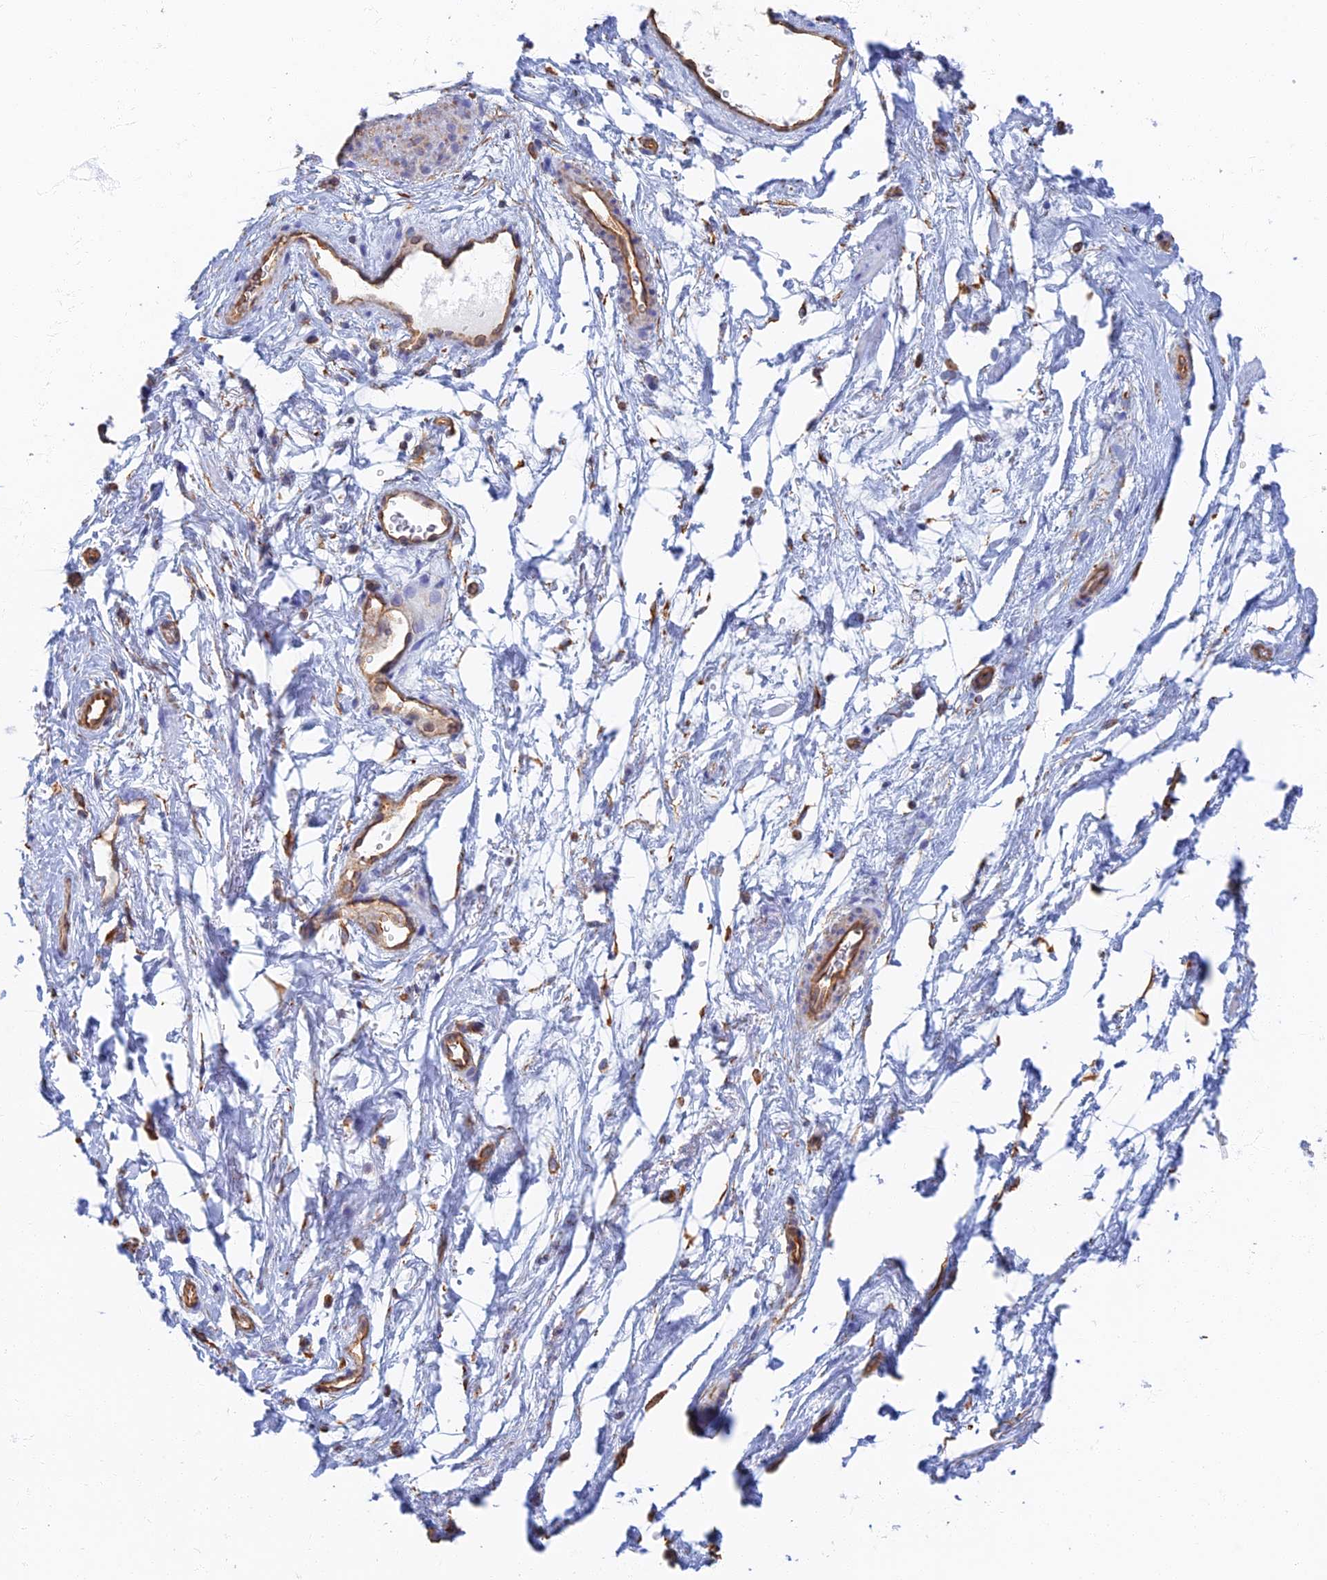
{"staining": {"intensity": "negative", "quantity": "none", "location": "none"}, "tissue": "smooth muscle", "cell_type": "Smooth muscle cells", "image_type": "normal", "snomed": [{"axis": "morphology", "description": "Normal tissue, NOS"}, {"axis": "topography", "description": "Smooth muscle"}, {"axis": "topography", "description": "Peripheral nerve tissue"}], "caption": "The micrograph reveals no staining of smooth muscle cells in normal smooth muscle.", "gene": "RMC1", "patient": {"sex": "male", "age": 69}}